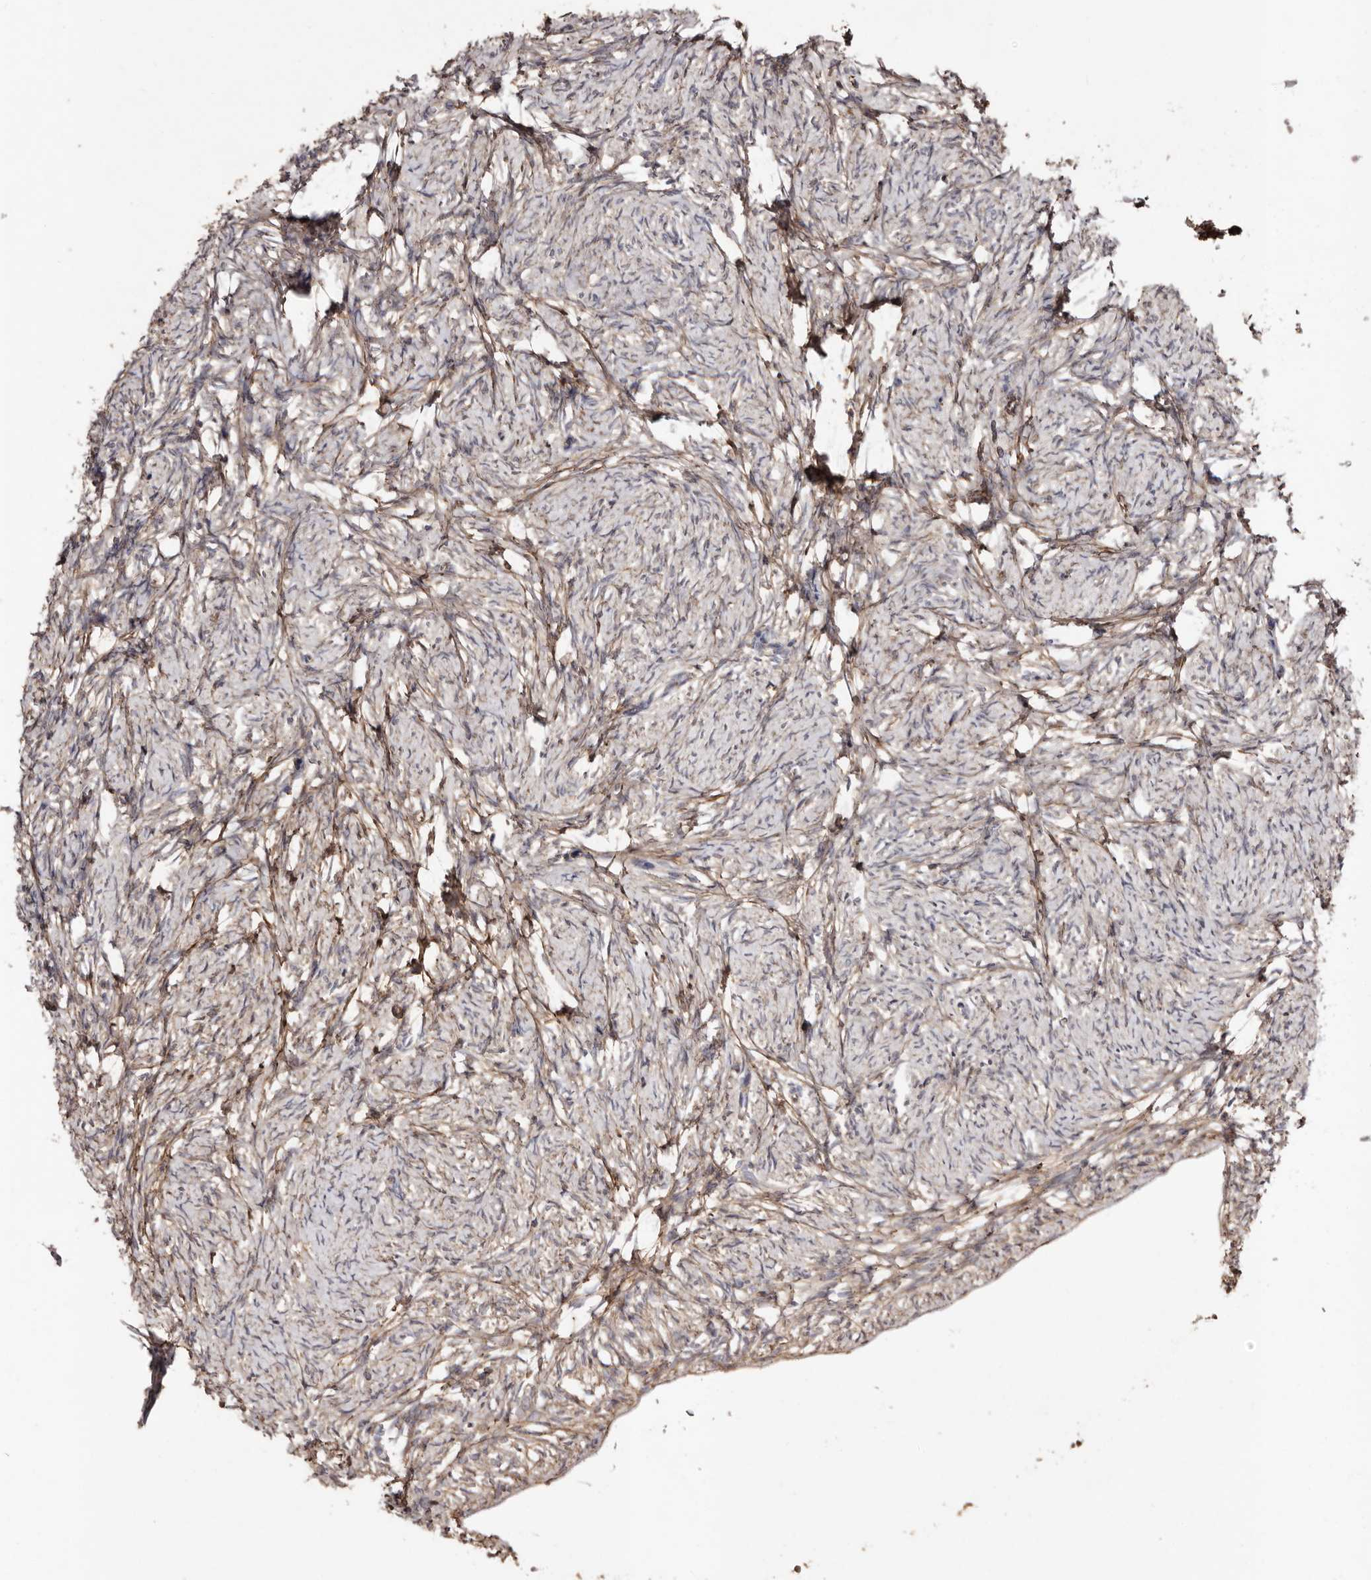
{"staining": {"intensity": "weak", "quantity": "25%-75%", "location": "cytoplasmic/membranous"}, "tissue": "ovary", "cell_type": "Ovarian stroma cells", "image_type": "normal", "snomed": [{"axis": "morphology", "description": "Normal tissue, NOS"}, {"axis": "topography", "description": "Ovary"}], "caption": "Weak cytoplasmic/membranous expression is identified in approximately 25%-75% of ovarian stroma cells in unremarkable ovary.", "gene": "MACC1", "patient": {"sex": "female", "age": 34}}